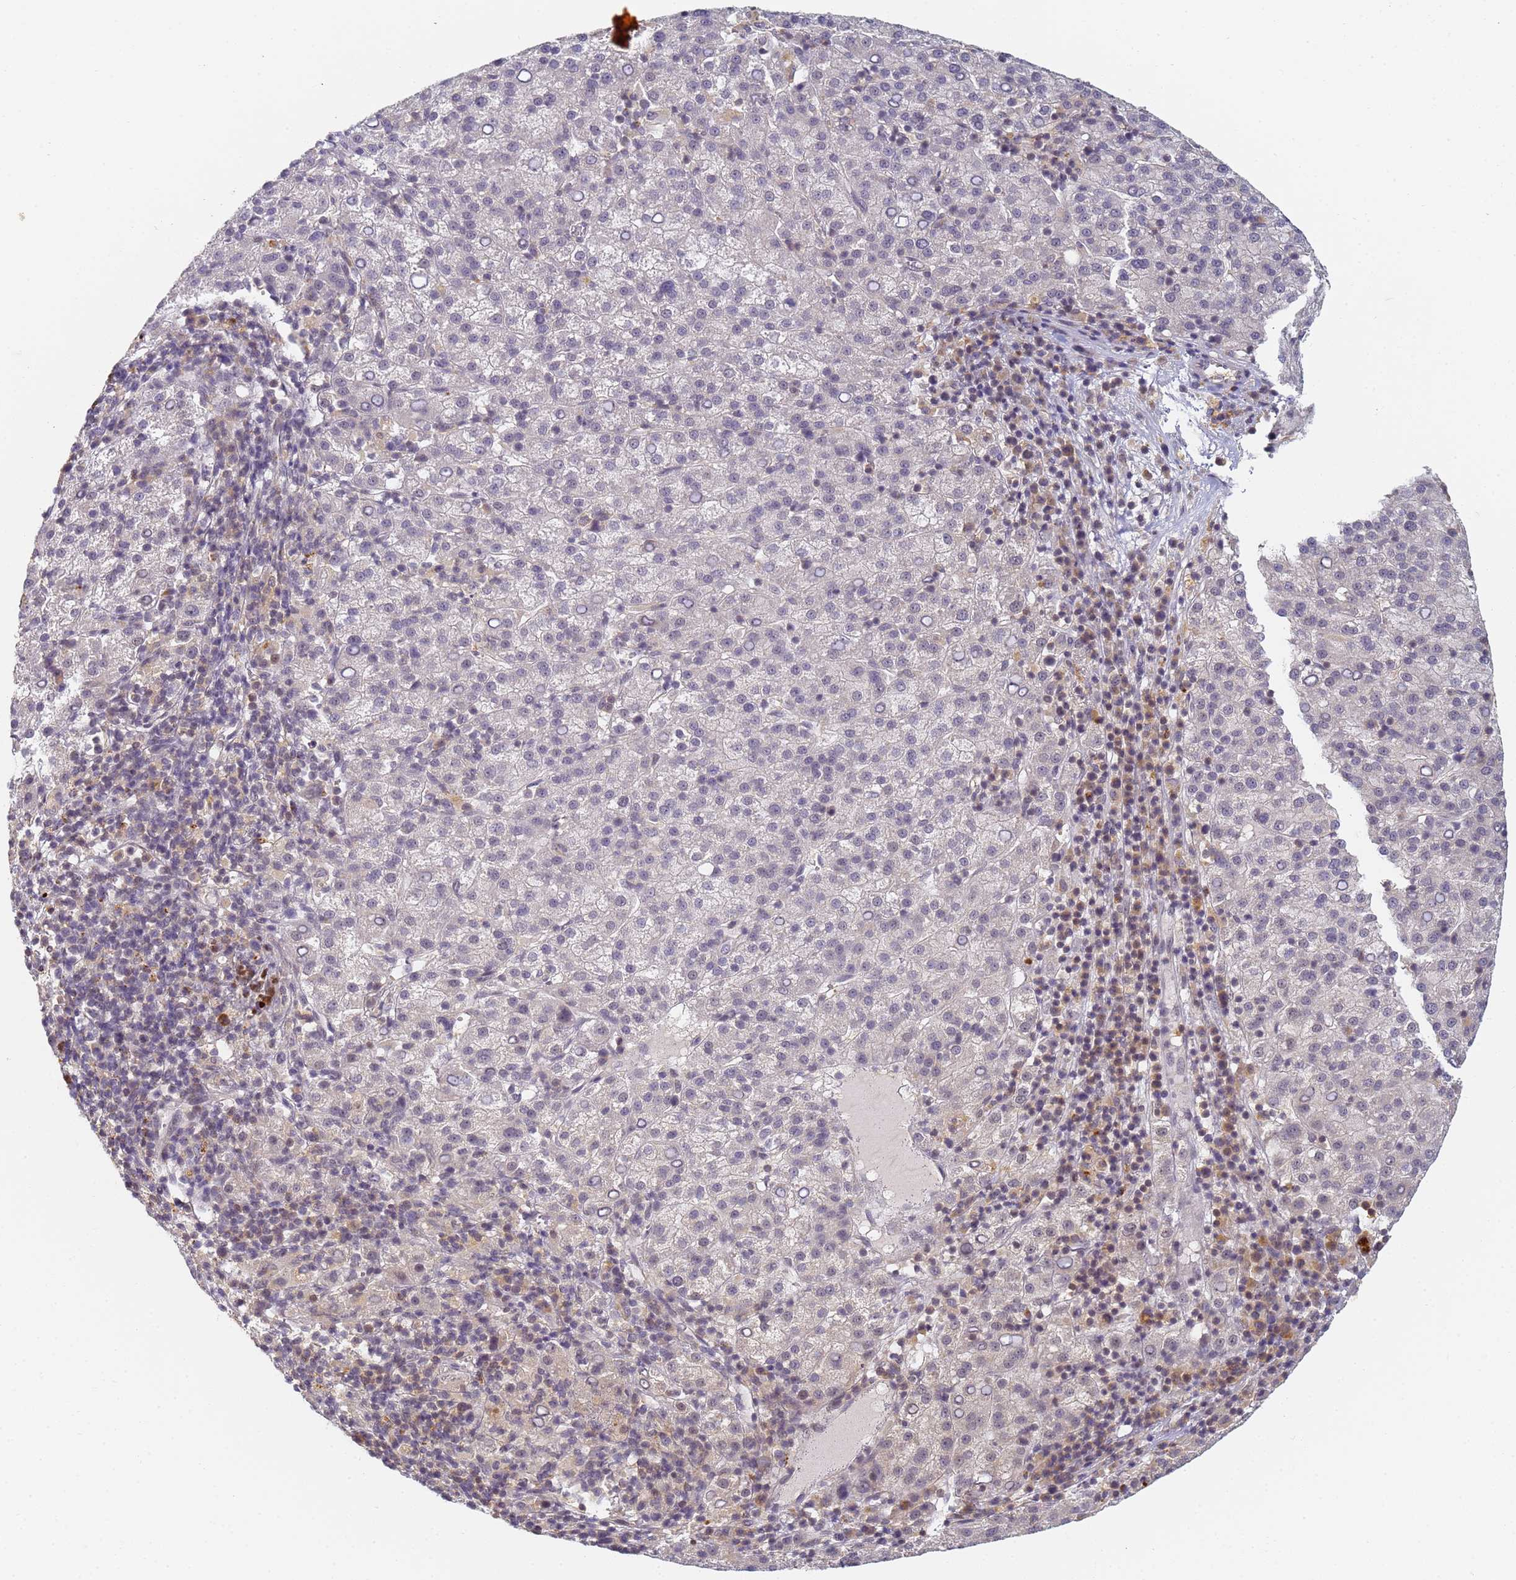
{"staining": {"intensity": "negative", "quantity": "none", "location": "none"}, "tissue": "liver cancer", "cell_type": "Tumor cells", "image_type": "cancer", "snomed": [{"axis": "morphology", "description": "Carcinoma, Hepatocellular, NOS"}, {"axis": "topography", "description": "Liver"}], "caption": "Tumor cells are negative for protein expression in human liver cancer. (DAB (3,3'-diaminobenzidine) immunohistochemistry, high magnification).", "gene": "HMCES", "patient": {"sex": "female", "age": 58}}